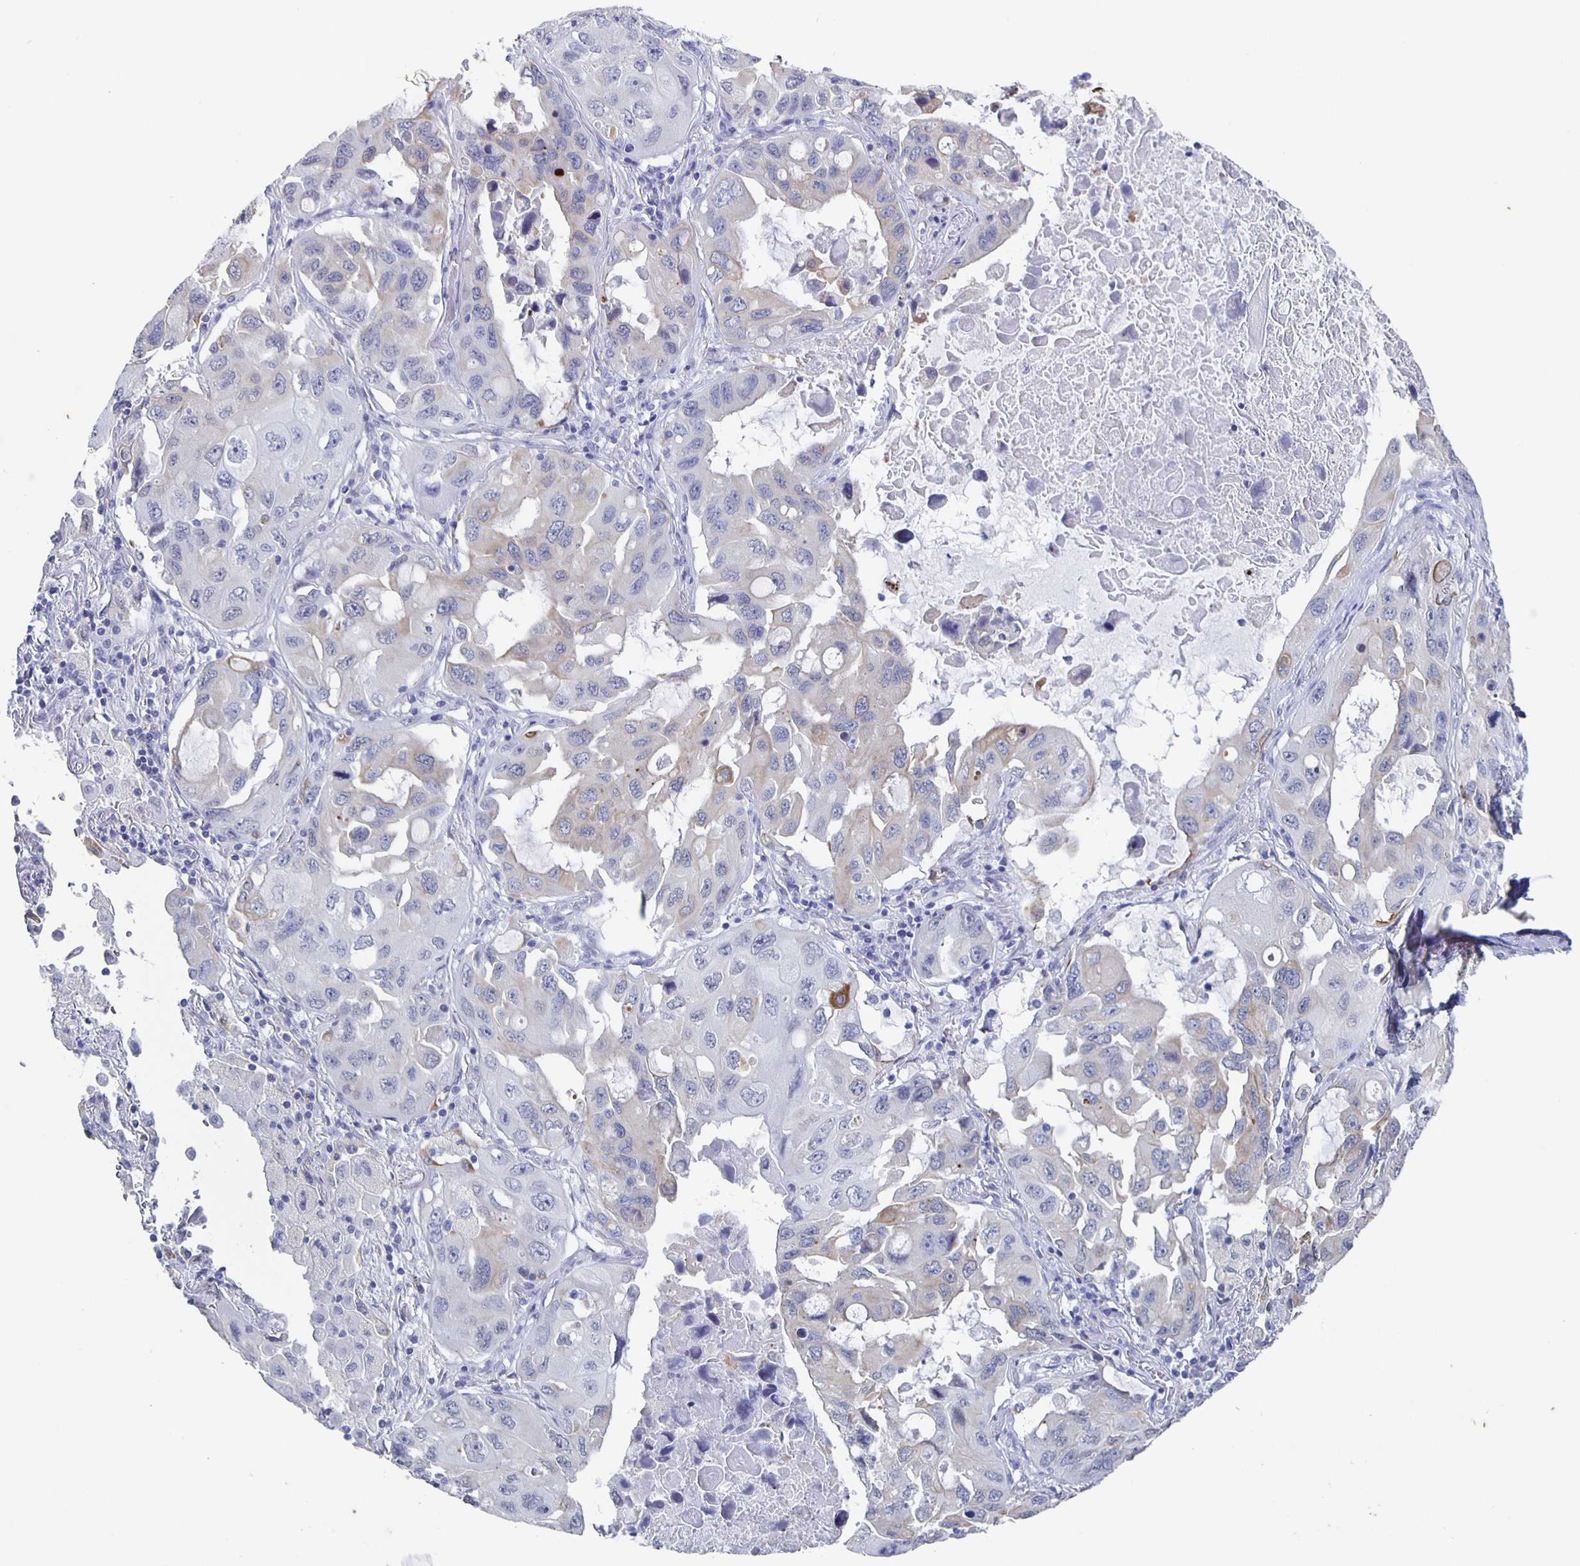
{"staining": {"intensity": "weak", "quantity": "<25%", "location": "cytoplasmic/membranous"}, "tissue": "lung cancer", "cell_type": "Tumor cells", "image_type": "cancer", "snomed": [{"axis": "morphology", "description": "Squamous cell carcinoma, NOS"}, {"axis": "topography", "description": "Lung"}], "caption": "A photomicrograph of lung squamous cell carcinoma stained for a protein demonstrates no brown staining in tumor cells.", "gene": "CCDC17", "patient": {"sex": "female", "age": 73}}